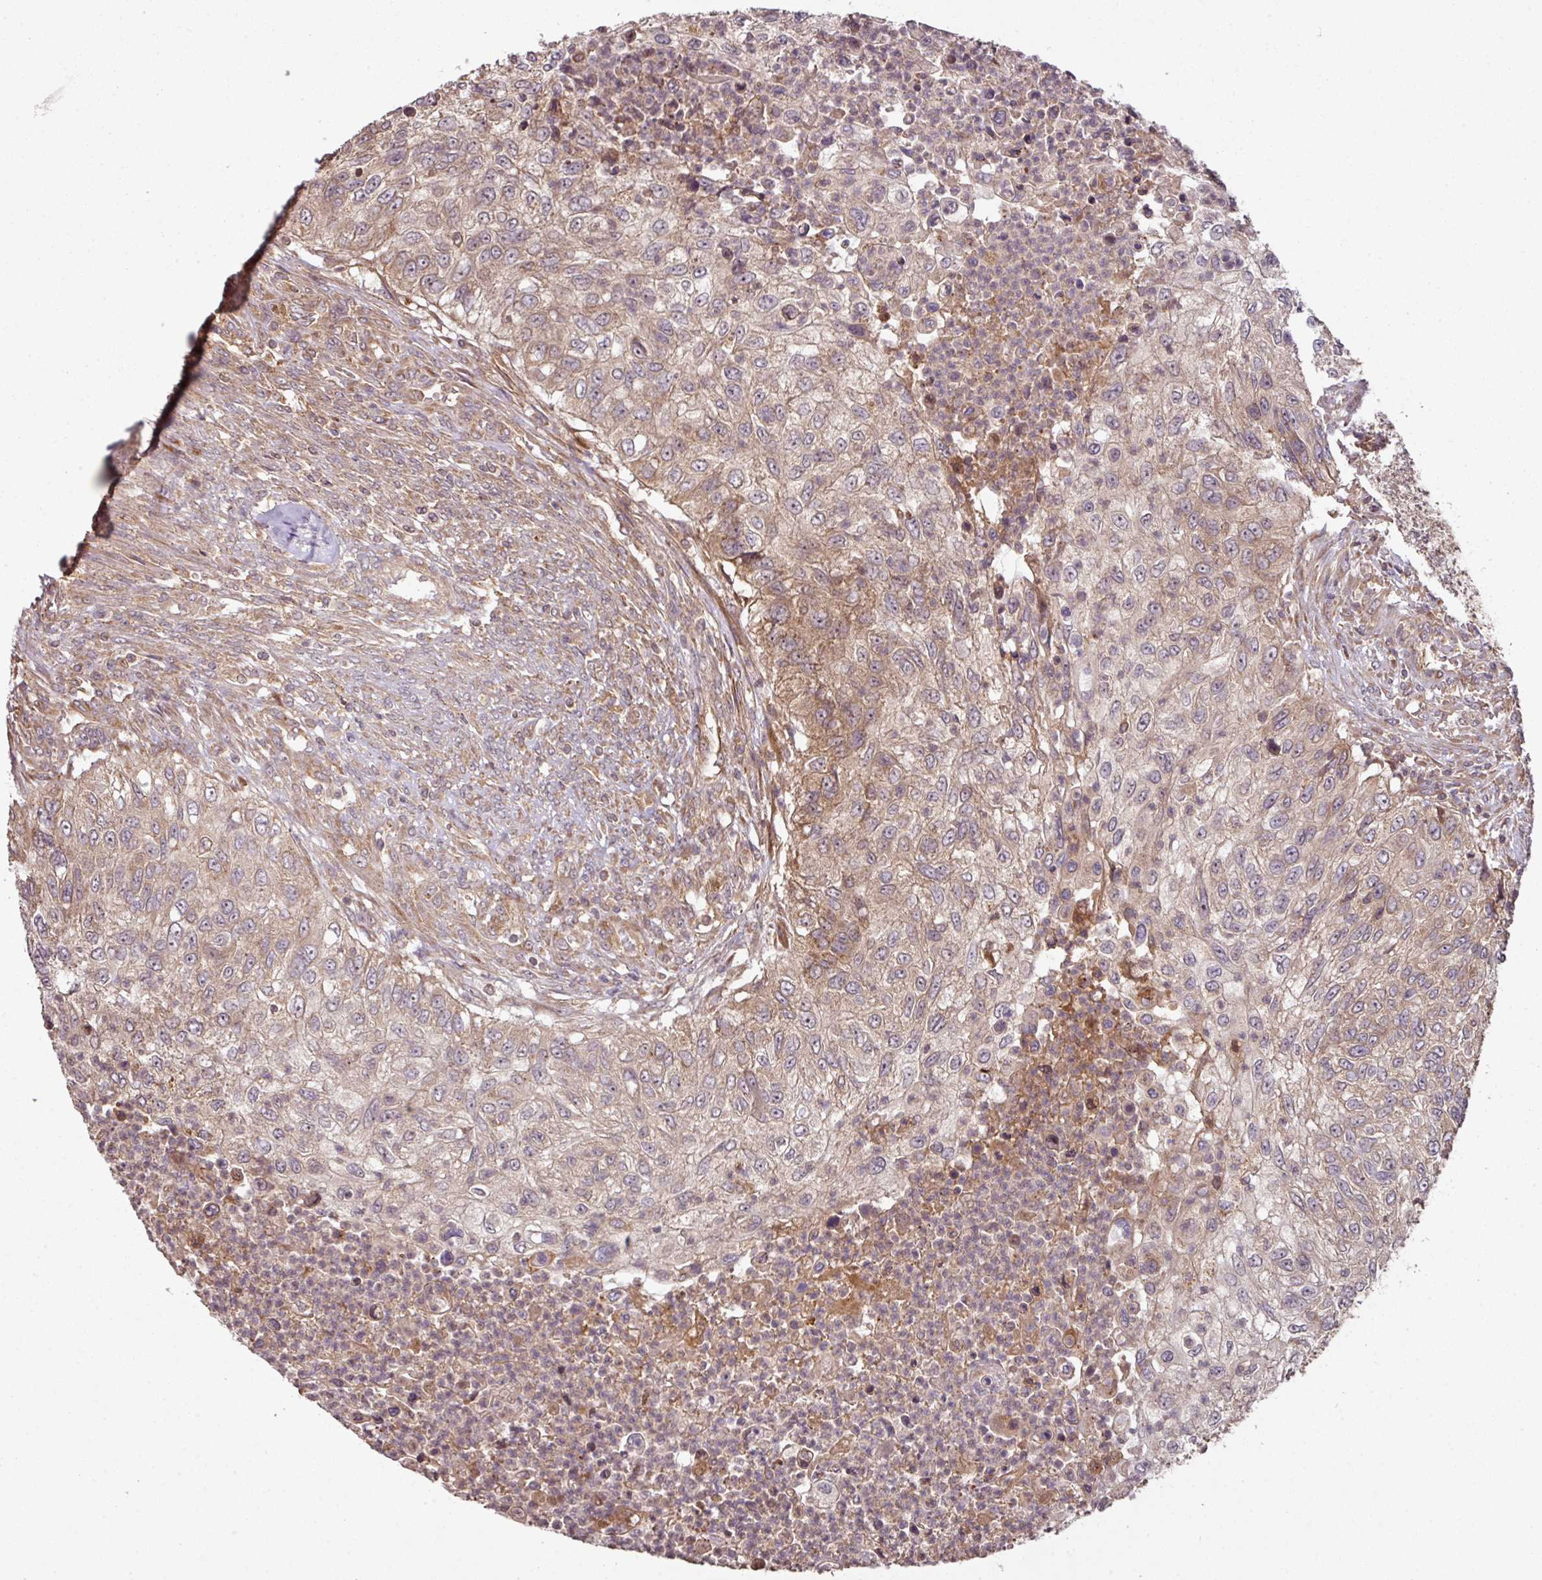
{"staining": {"intensity": "moderate", "quantity": "25%-75%", "location": "cytoplasmic/membranous"}, "tissue": "urothelial cancer", "cell_type": "Tumor cells", "image_type": "cancer", "snomed": [{"axis": "morphology", "description": "Urothelial carcinoma, High grade"}, {"axis": "topography", "description": "Urinary bladder"}], "caption": "Moderate cytoplasmic/membranous staining for a protein is appreciated in about 25%-75% of tumor cells of urothelial carcinoma (high-grade) using IHC.", "gene": "MRRF", "patient": {"sex": "female", "age": 60}}